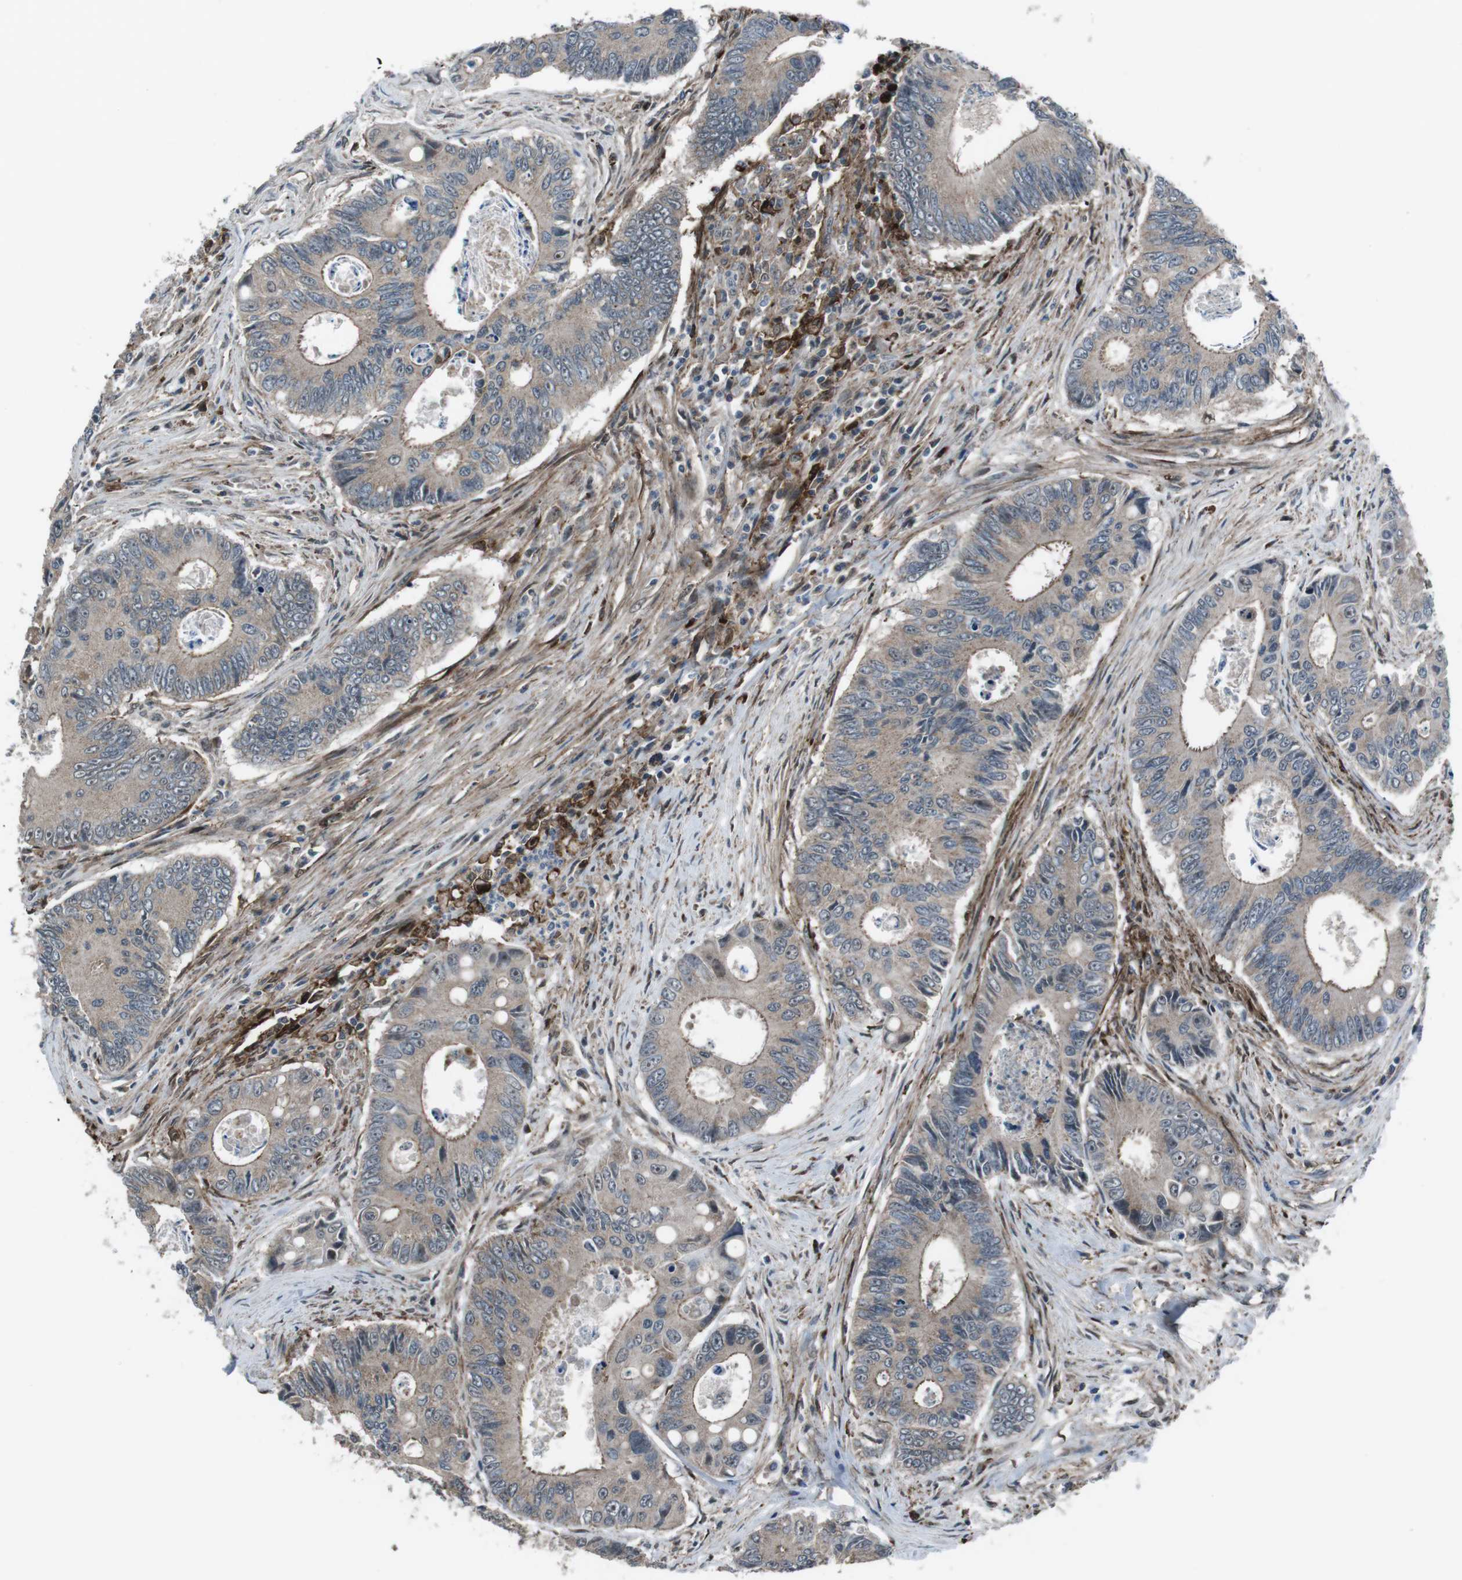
{"staining": {"intensity": "weak", "quantity": ">75%", "location": "cytoplasmic/membranous"}, "tissue": "colorectal cancer", "cell_type": "Tumor cells", "image_type": "cancer", "snomed": [{"axis": "morphology", "description": "Inflammation, NOS"}, {"axis": "morphology", "description": "Adenocarcinoma, NOS"}, {"axis": "topography", "description": "Colon"}], "caption": "Tumor cells exhibit low levels of weak cytoplasmic/membranous staining in about >75% of cells in human adenocarcinoma (colorectal).", "gene": "GDF10", "patient": {"sex": "male", "age": 72}}